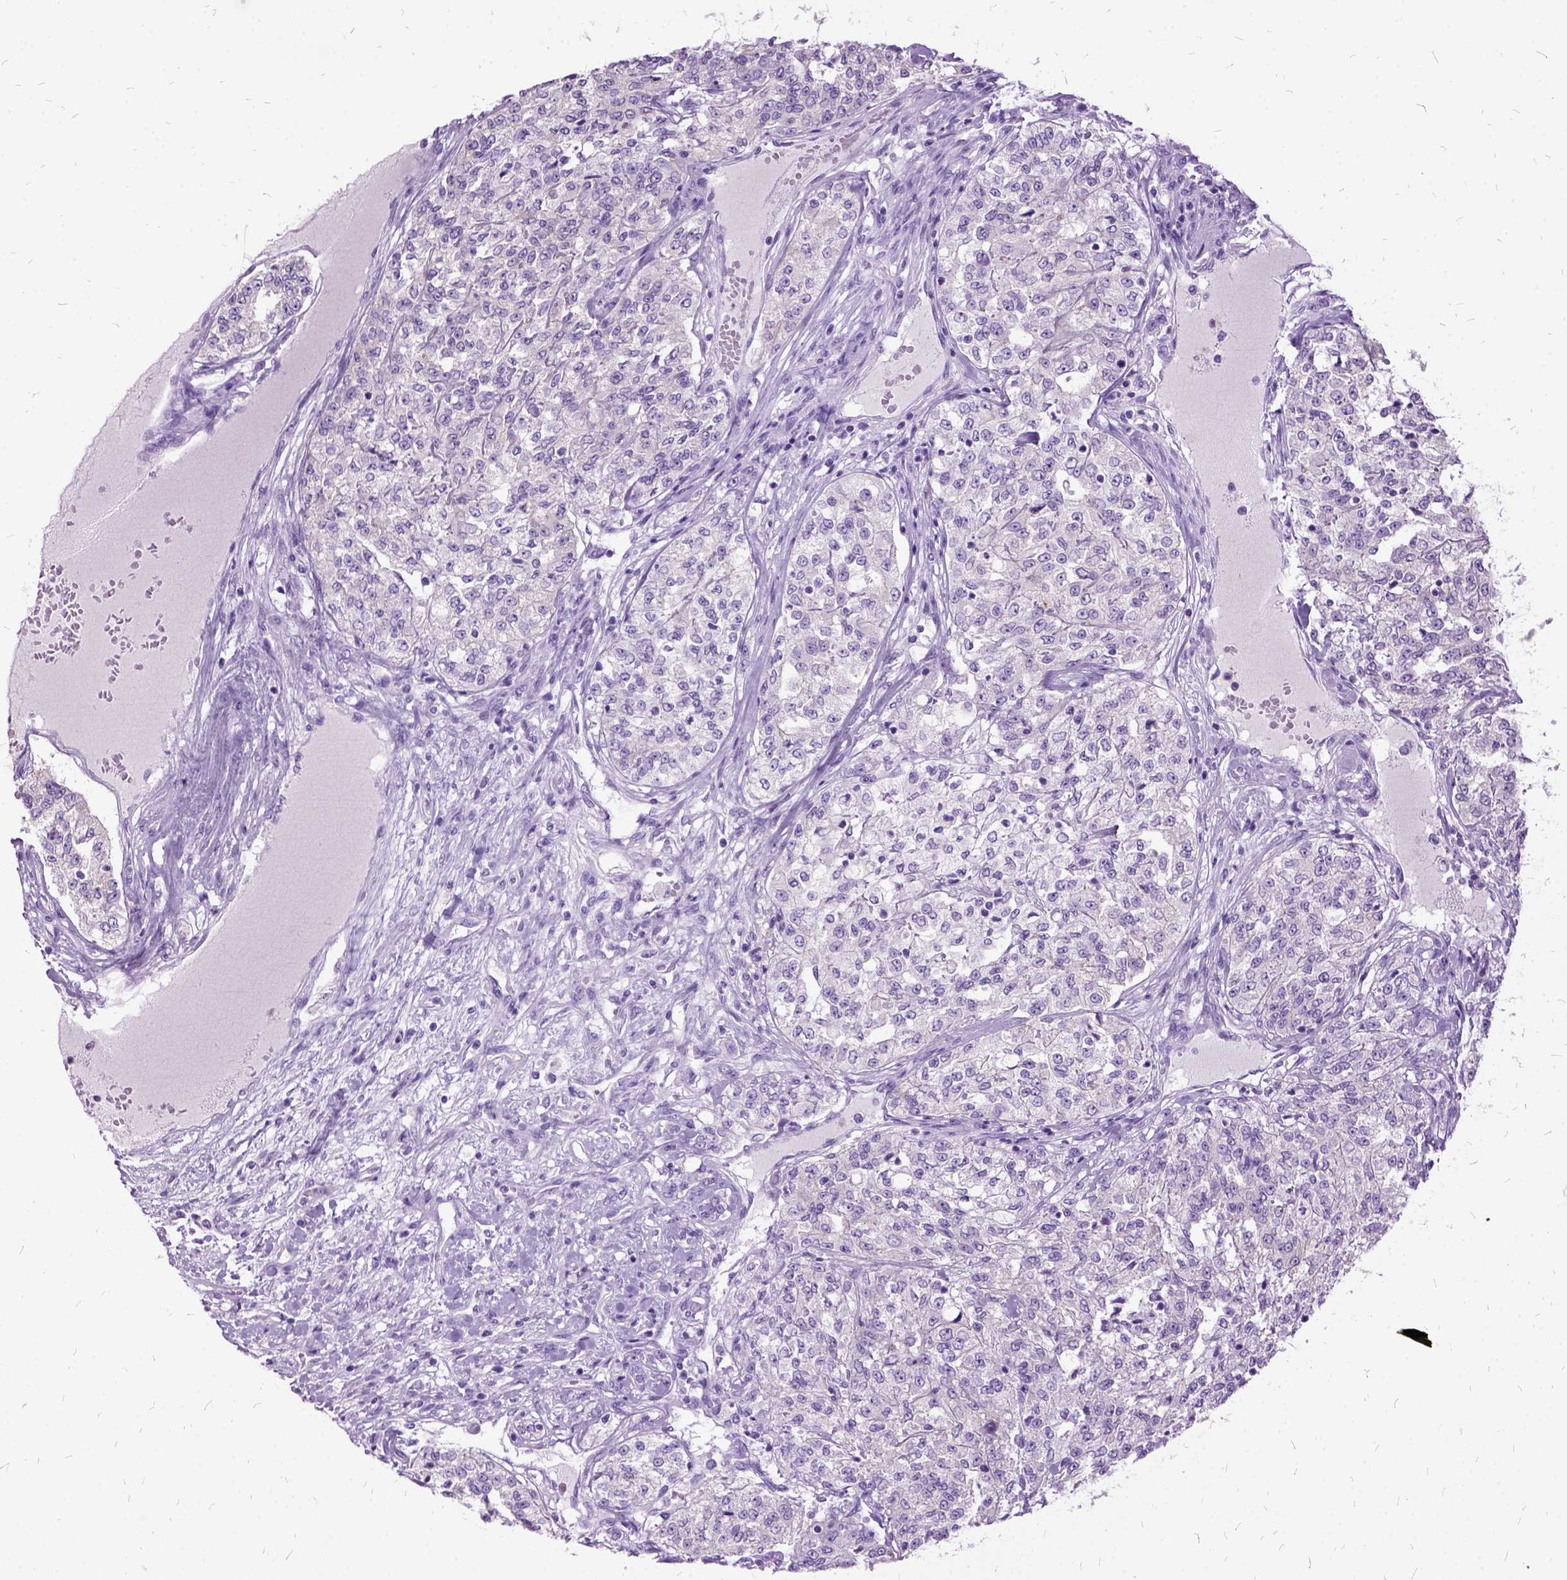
{"staining": {"intensity": "negative", "quantity": "none", "location": "none"}, "tissue": "renal cancer", "cell_type": "Tumor cells", "image_type": "cancer", "snomed": [{"axis": "morphology", "description": "Adenocarcinoma, NOS"}, {"axis": "topography", "description": "Kidney"}], "caption": "A high-resolution histopathology image shows immunohistochemistry (IHC) staining of renal cancer, which shows no significant expression in tumor cells.", "gene": "MME", "patient": {"sex": "female", "age": 63}}